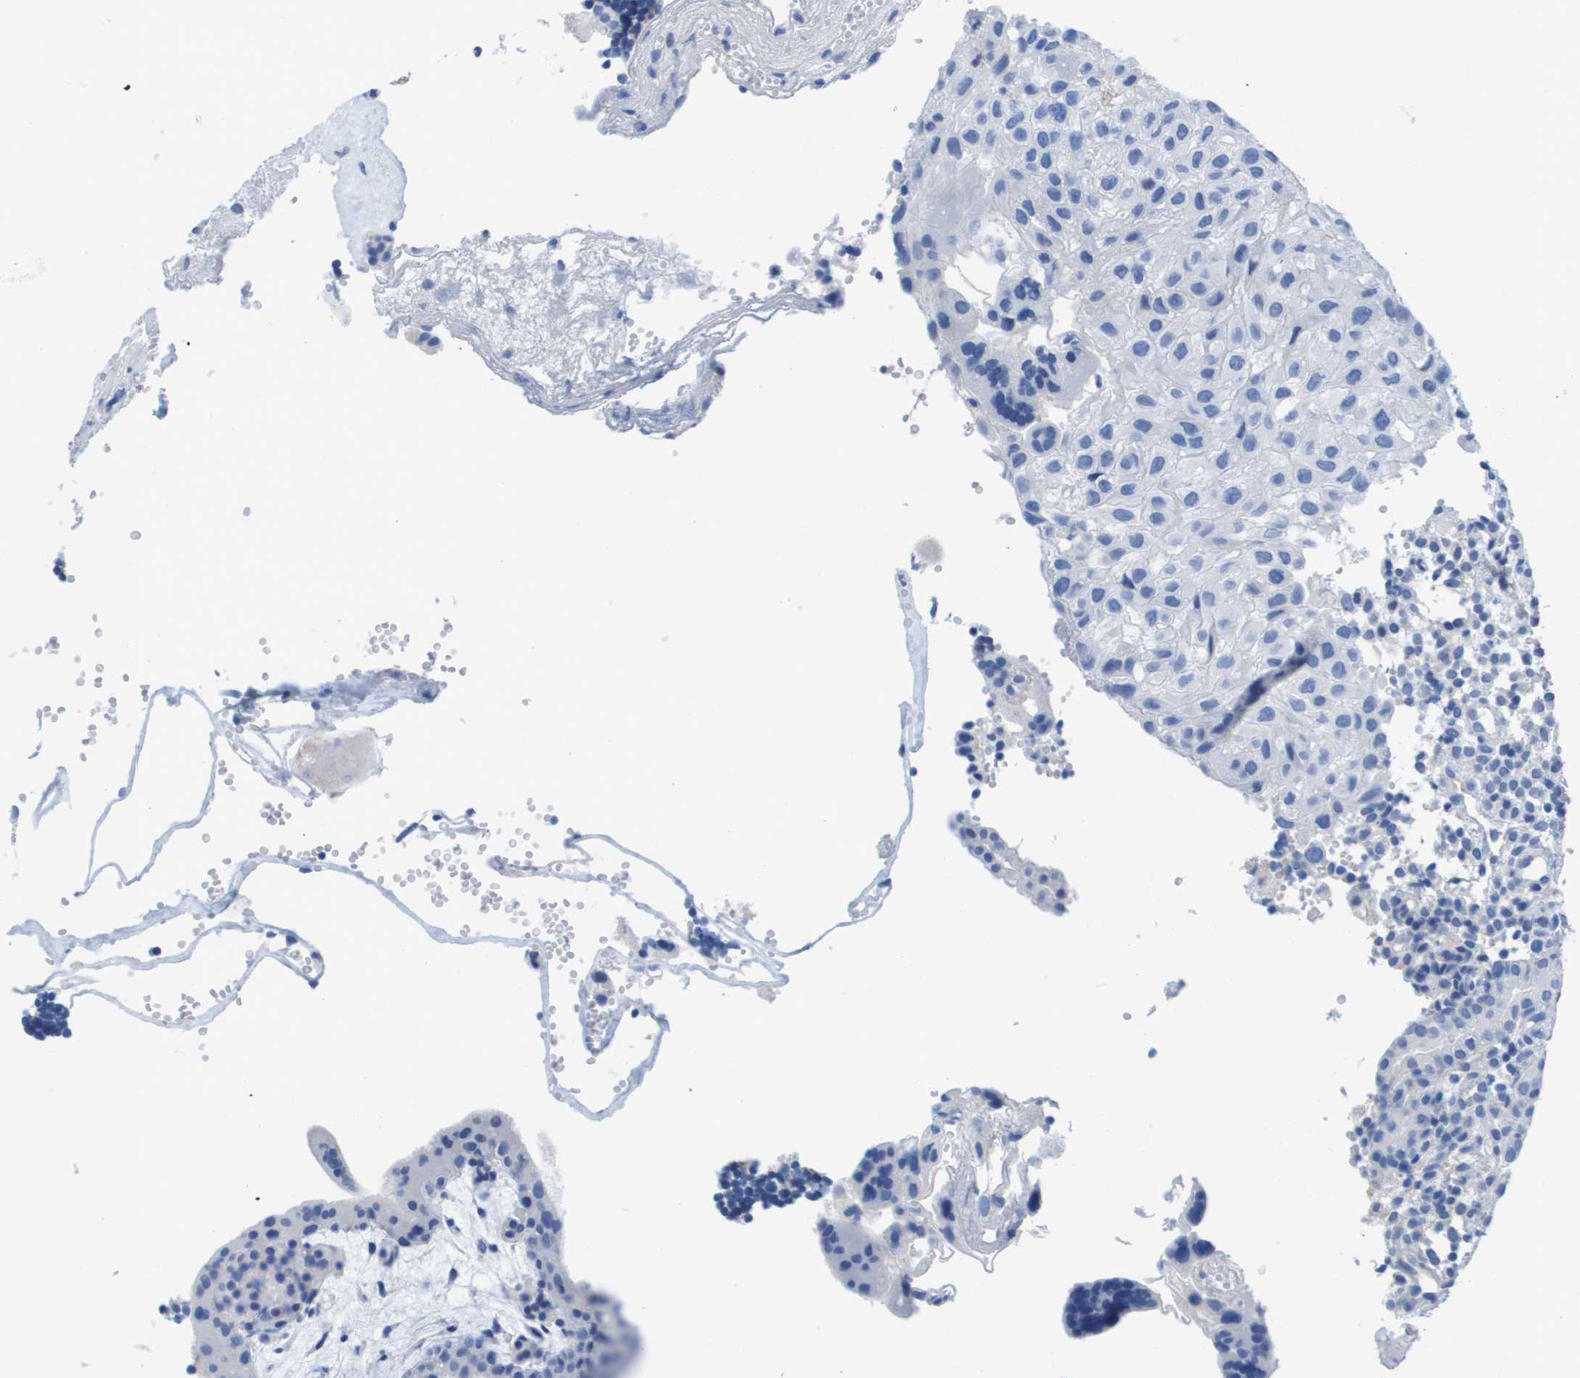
{"staining": {"intensity": "negative", "quantity": "none", "location": "none"}, "tissue": "placenta", "cell_type": "Decidual cells", "image_type": "normal", "snomed": [{"axis": "morphology", "description": "Normal tissue, NOS"}, {"axis": "topography", "description": "Placenta"}], "caption": "This is an IHC micrograph of benign placenta. There is no positivity in decidual cells.", "gene": "APOA1", "patient": {"sex": "female", "age": 18}}